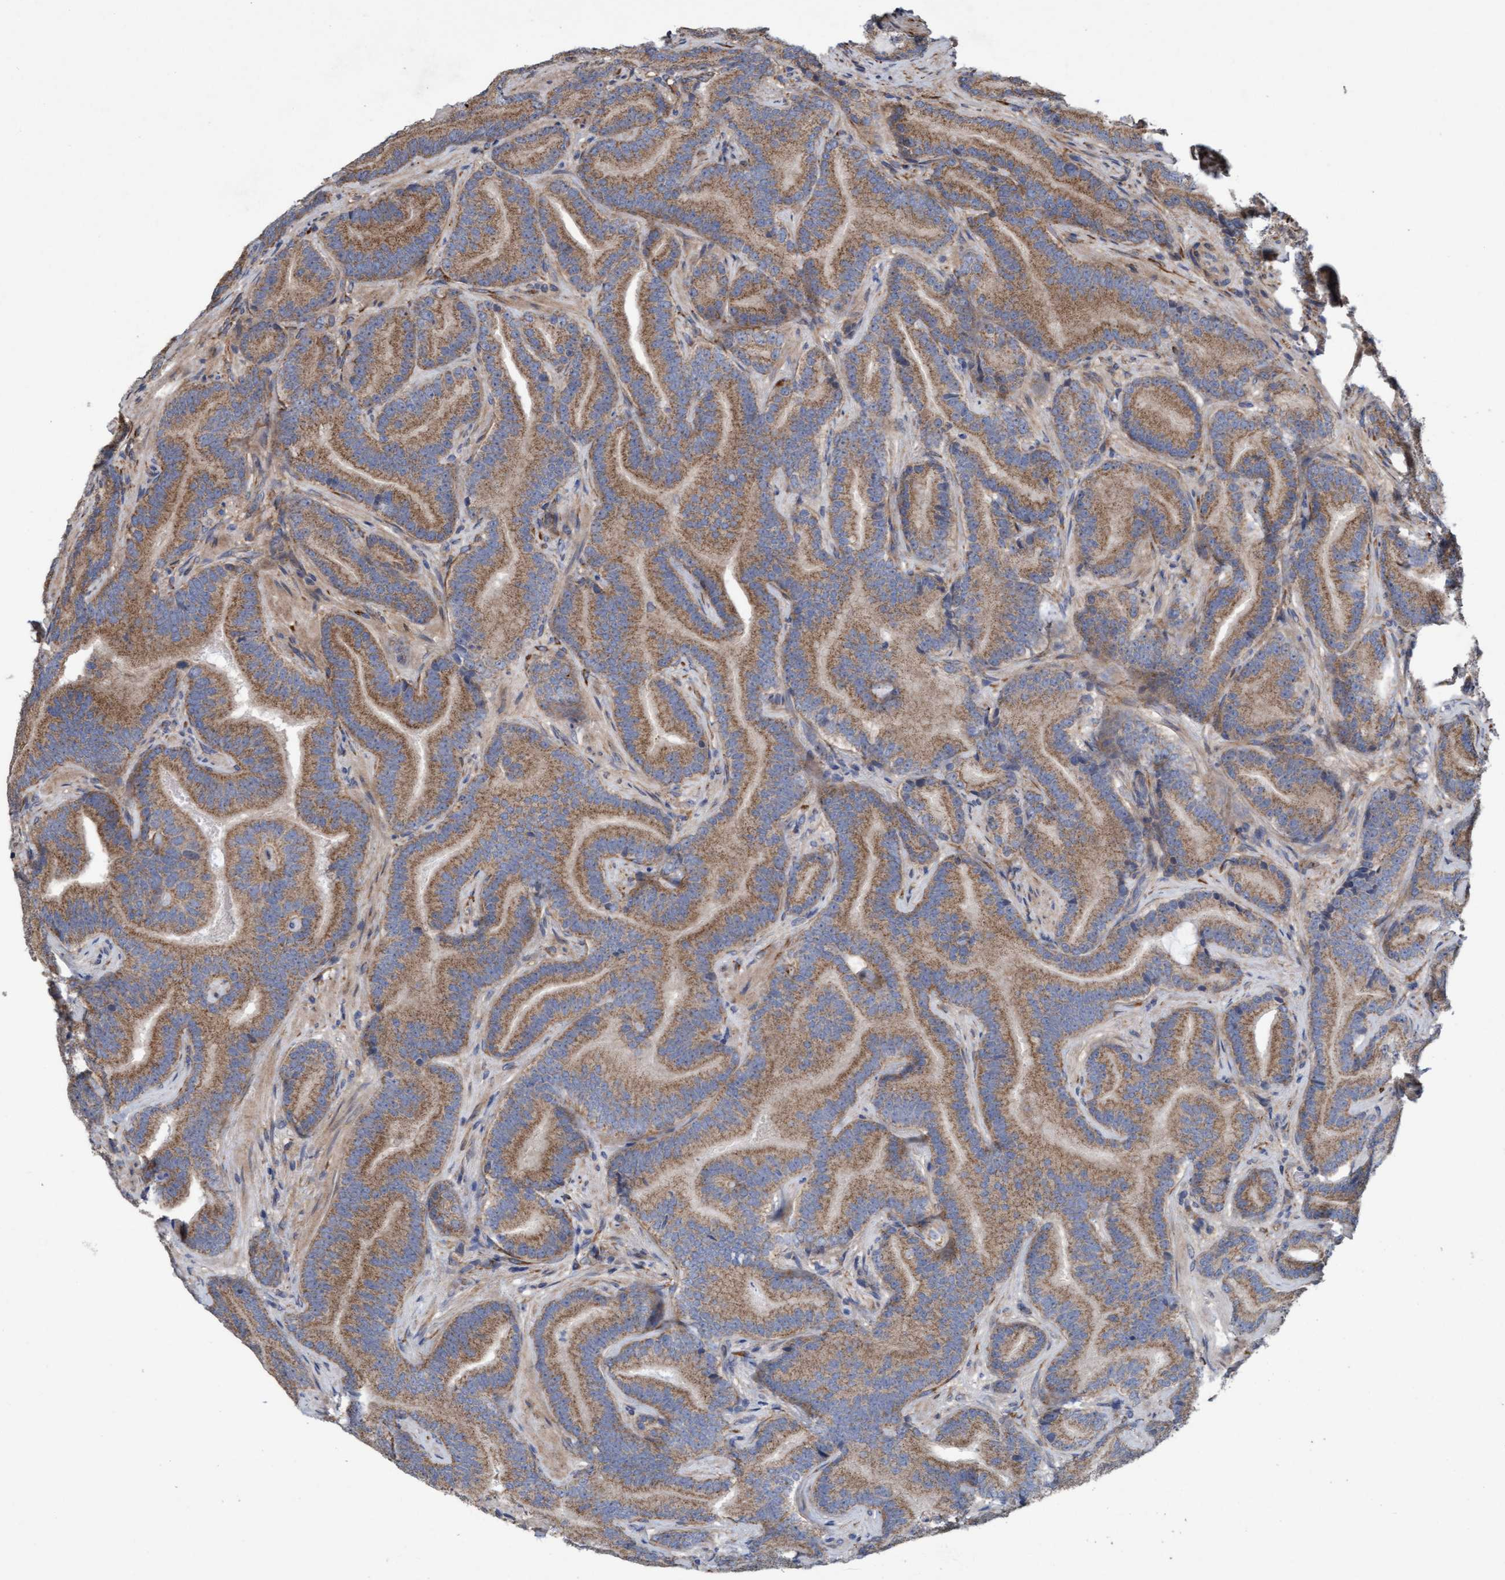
{"staining": {"intensity": "moderate", "quantity": ">75%", "location": "cytoplasmic/membranous"}, "tissue": "prostate cancer", "cell_type": "Tumor cells", "image_type": "cancer", "snomed": [{"axis": "morphology", "description": "Adenocarcinoma, High grade"}, {"axis": "topography", "description": "Prostate"}], "caption": "Immunohistochemistry photomicrograph of neoplastic tissue: prostate cancer stained using immunohistochemistry shows medium levels of moderate protein expression localized specifically in the cytoplasmic/membranous of tumor cells, appearing as a cytoplasmic/membranous brown color.", "gene": "DDHD2", "patient": {"sex": "male", "age": 55}}